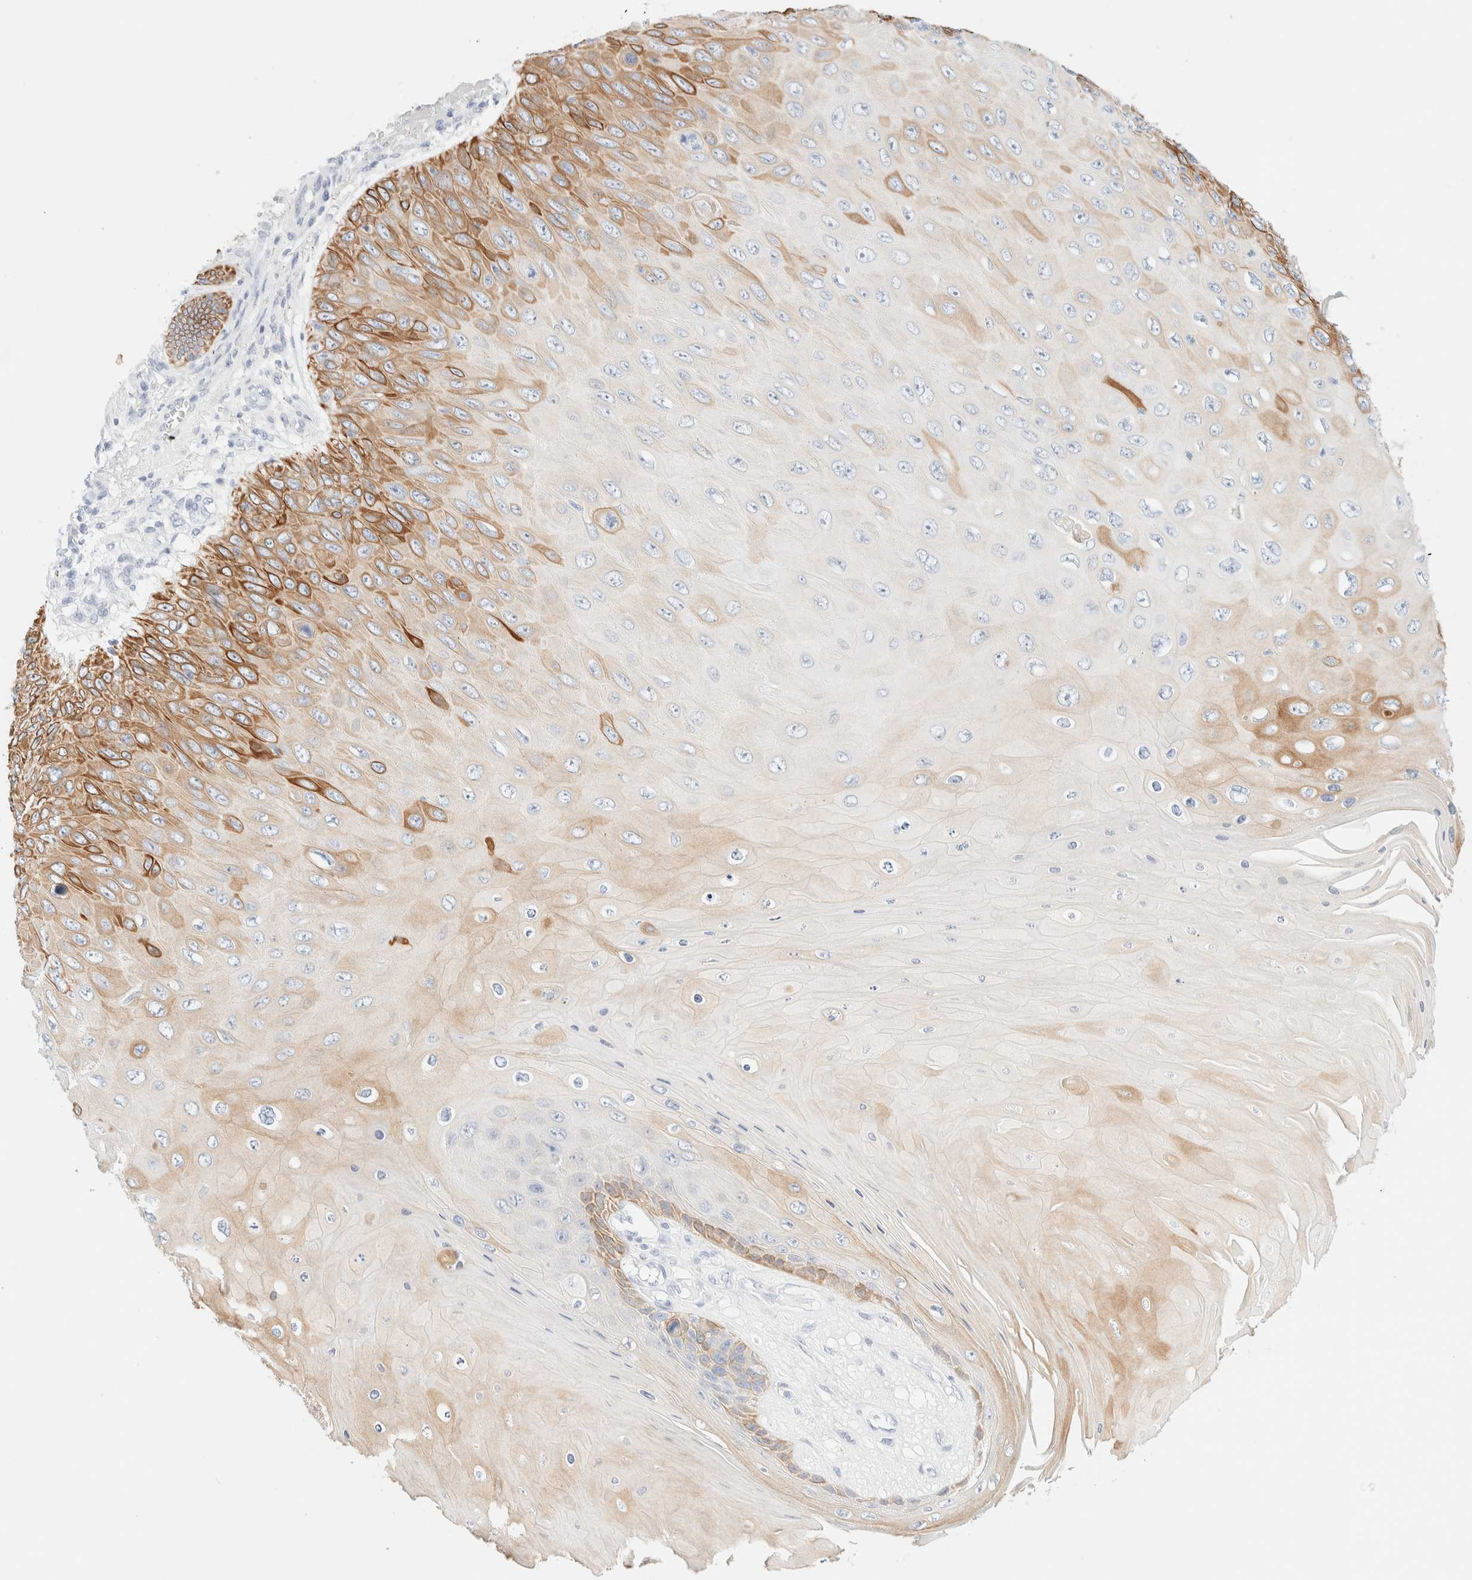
{"staining": {"intensity": "moderate", "quantity": "<25%", "location": "cytoplasmic/membranous"}, "tissue": "skin cancer", "cell_type": "Tumor cells", "image_type": "cancer", "snomed": [{"axis": "morphology", "description": "Squamous cell carcinoma, NOS"}, {"axis": "topography", "description": "Skin"}], "caption": "This is a photomicrograph of IHC staining of skin cancer, which shows moderate expression in the cytoplasmic/membranous of tumor cells.", "gene": "KRT15", "patient": {"sex": "female", "age": 88}}